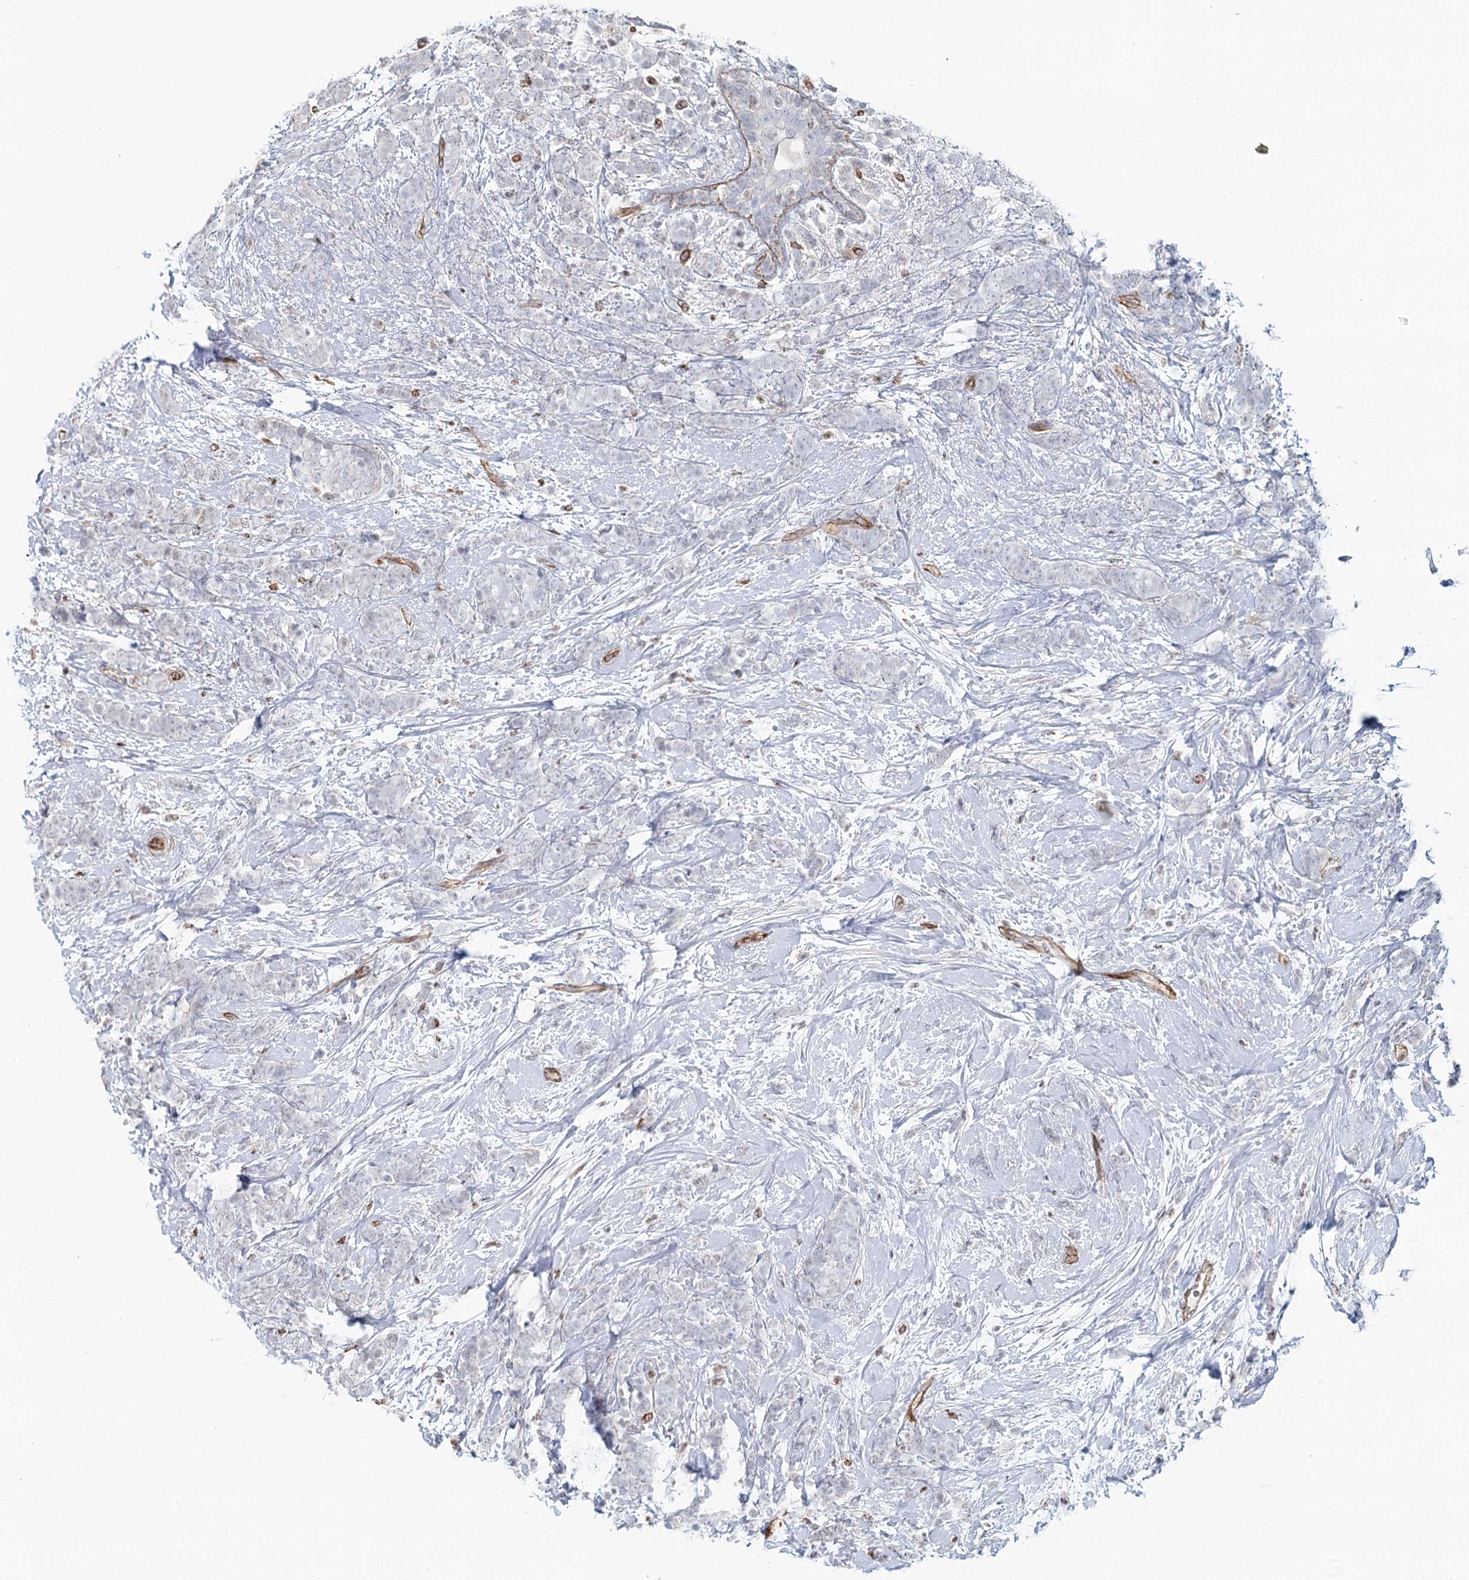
{"staining": {"intensity": "negative", "quantity": "none", "location": "none"}, "tissue": "breast cancer", "cell_type": "Tumor cells", "image_type": "cancer", "snomed": [{"axis": "morphology", "description": "Lobular carcinoma"}, {"axis": "topography", "description": "Breast"}], "caption": "This is an immunohistochemistry (IHC) histopathology image of human breast cancer. There is no expression in tumor cells.", "gene": "ZFYVE28", "patient": {"sex": "female", "age": 58}}